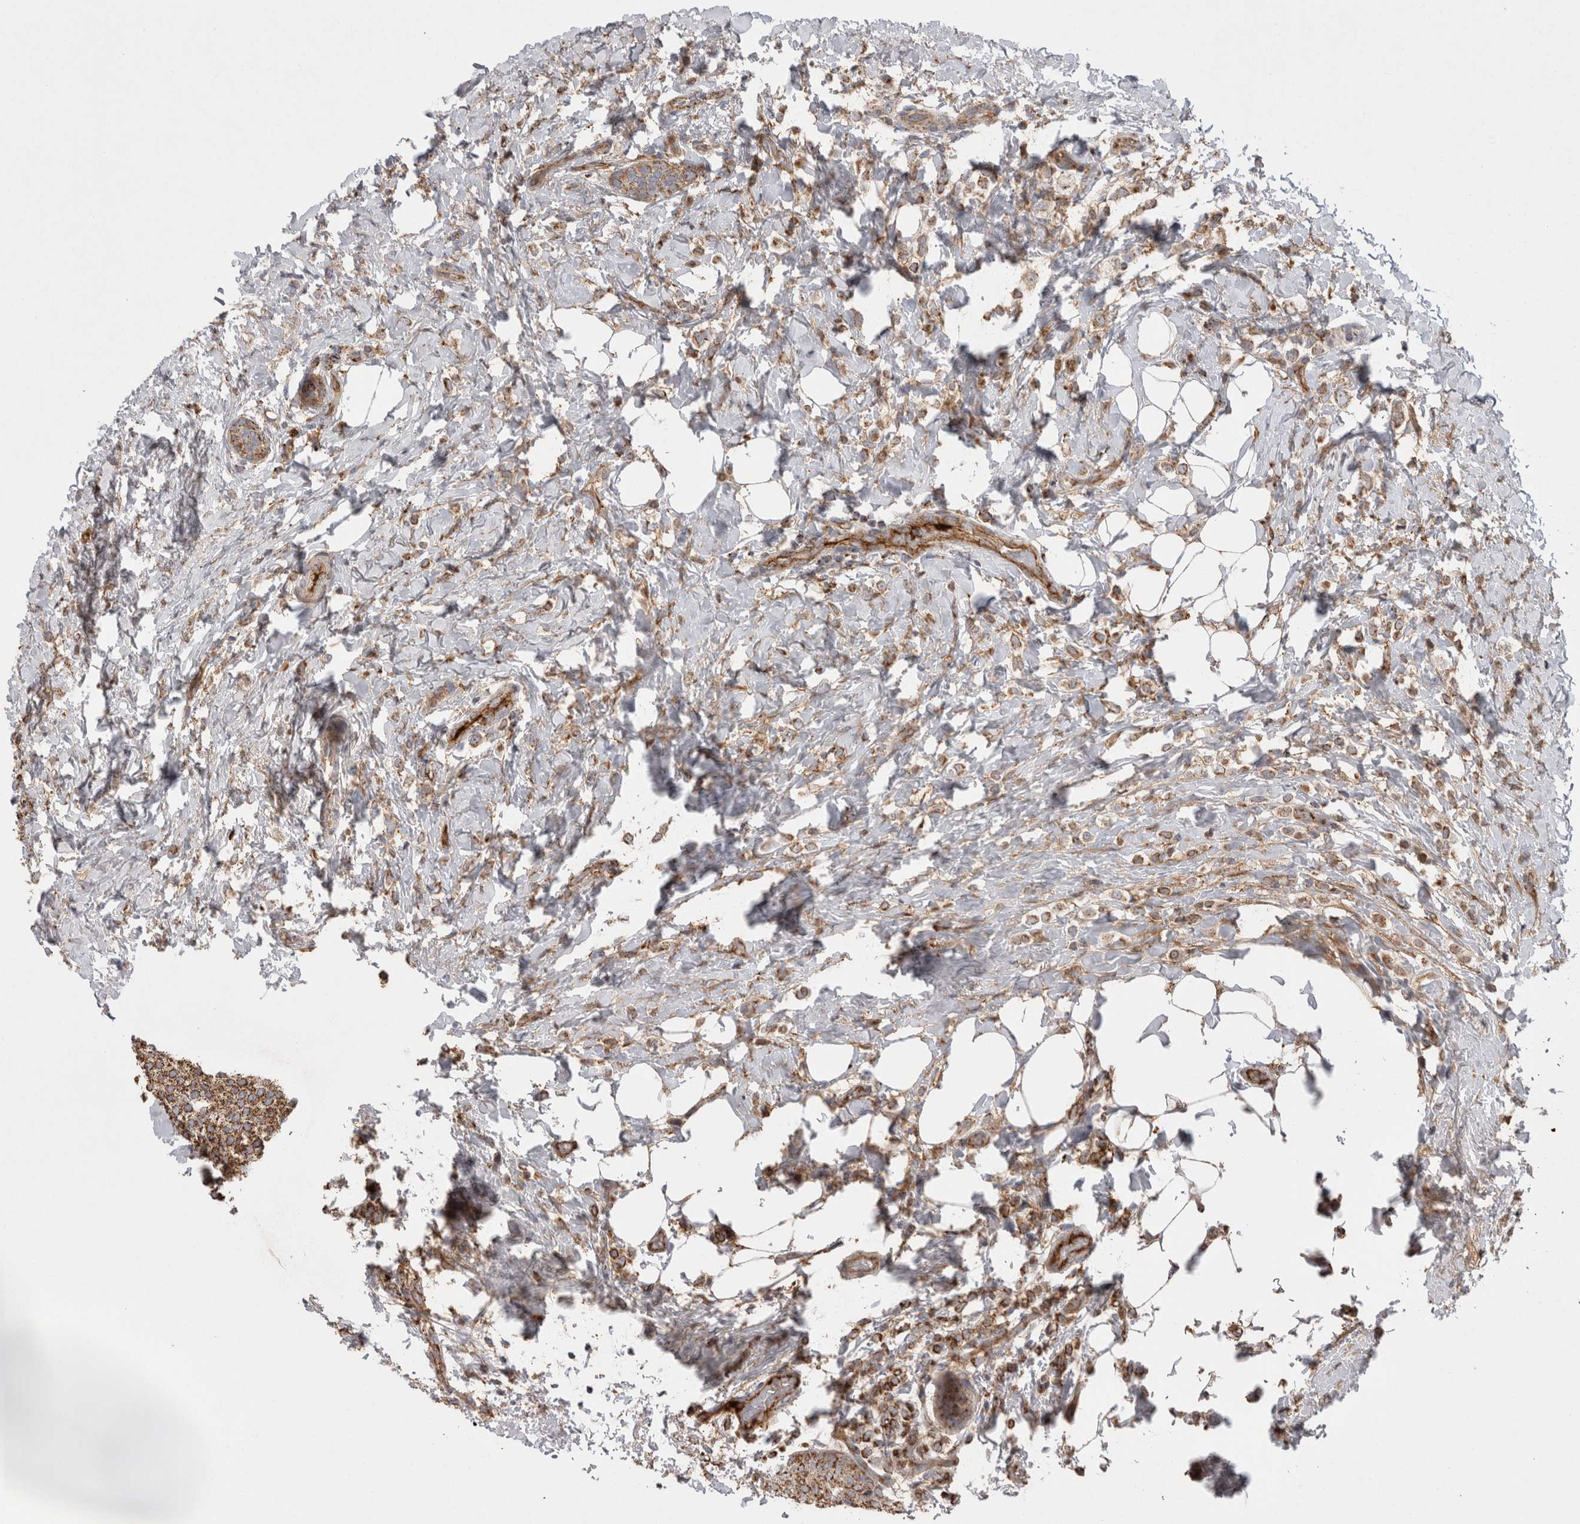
{"staining": {"intensity": "strong", "quantity": ">75%", "location": "cytoplasmic/membranous"}, "tissue": "breast cancer", "cell_type": "Tumor cells", "image_type": "cancer", "snomed": [{"axis": "morphology", "description": "Lobular carcinoma"}, {"axis": "topography", "description": "Breast"}], "caption": "Protein expression analysis of human breast cancer reveals strong cytoplasmic/membranous expression in approximately >75% of tumor cells. The protein is shown in brown color, while the nuclei are stained blue.", "gene": "DARS2", "patient": {"sex": "female", "age": 50}}